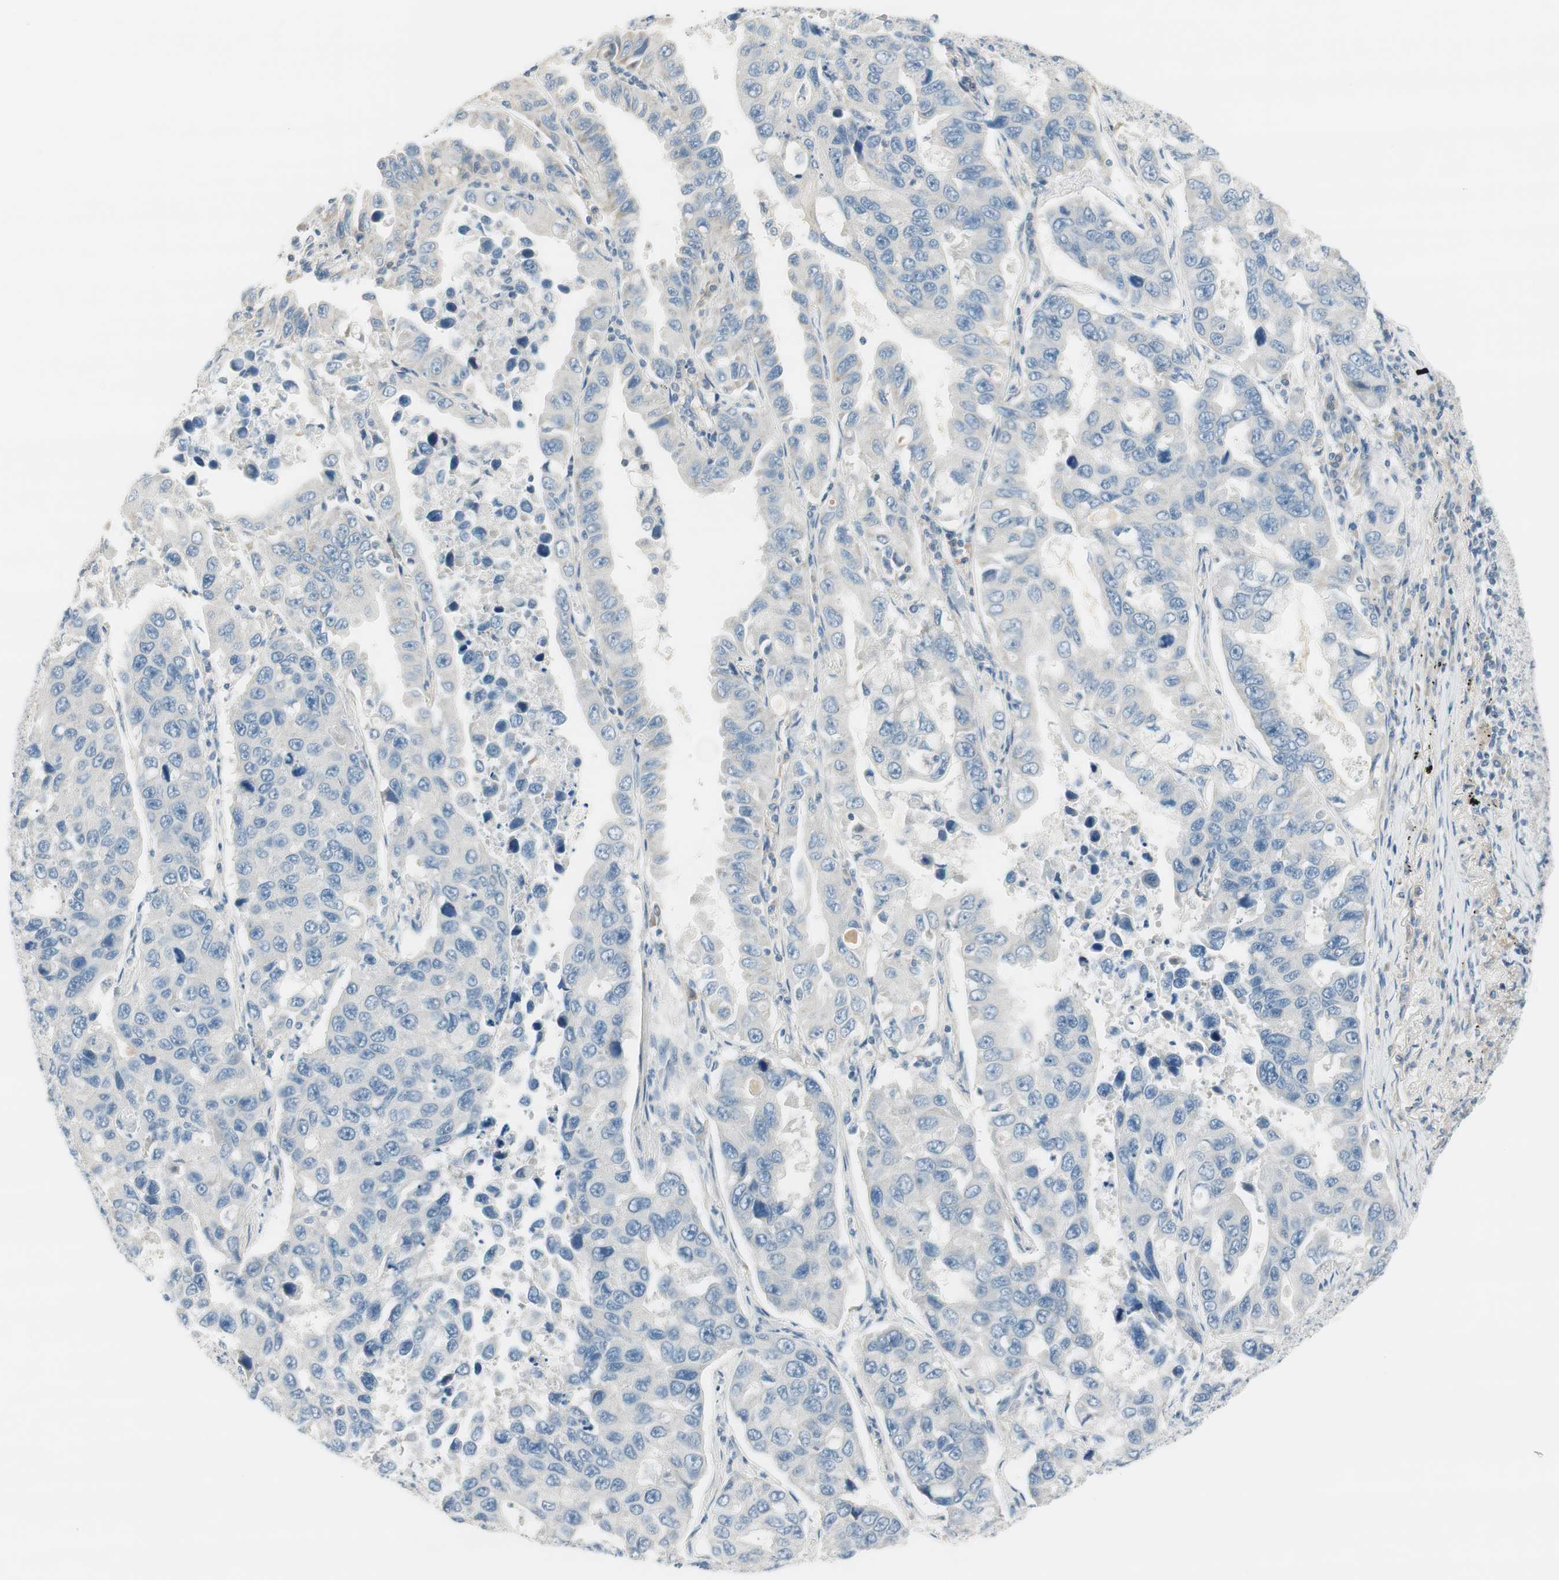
{"staining": {"intensity": "negative", "quantity": "none", "location": "none"}, "tissue": "lung cancer", "cell_type": "Tumor cells", "image_type": "cancer", "snomed": [{"axis": "morphology", "description": "Adenocarcinoma, NOS"}, {"axis": "topography", "description": "Lung"}], "caption": "Tumor cells show no significant protein expression in lung cancer.", "gene": "TACR3", "patient": {"sex": "male", "age": 64}}